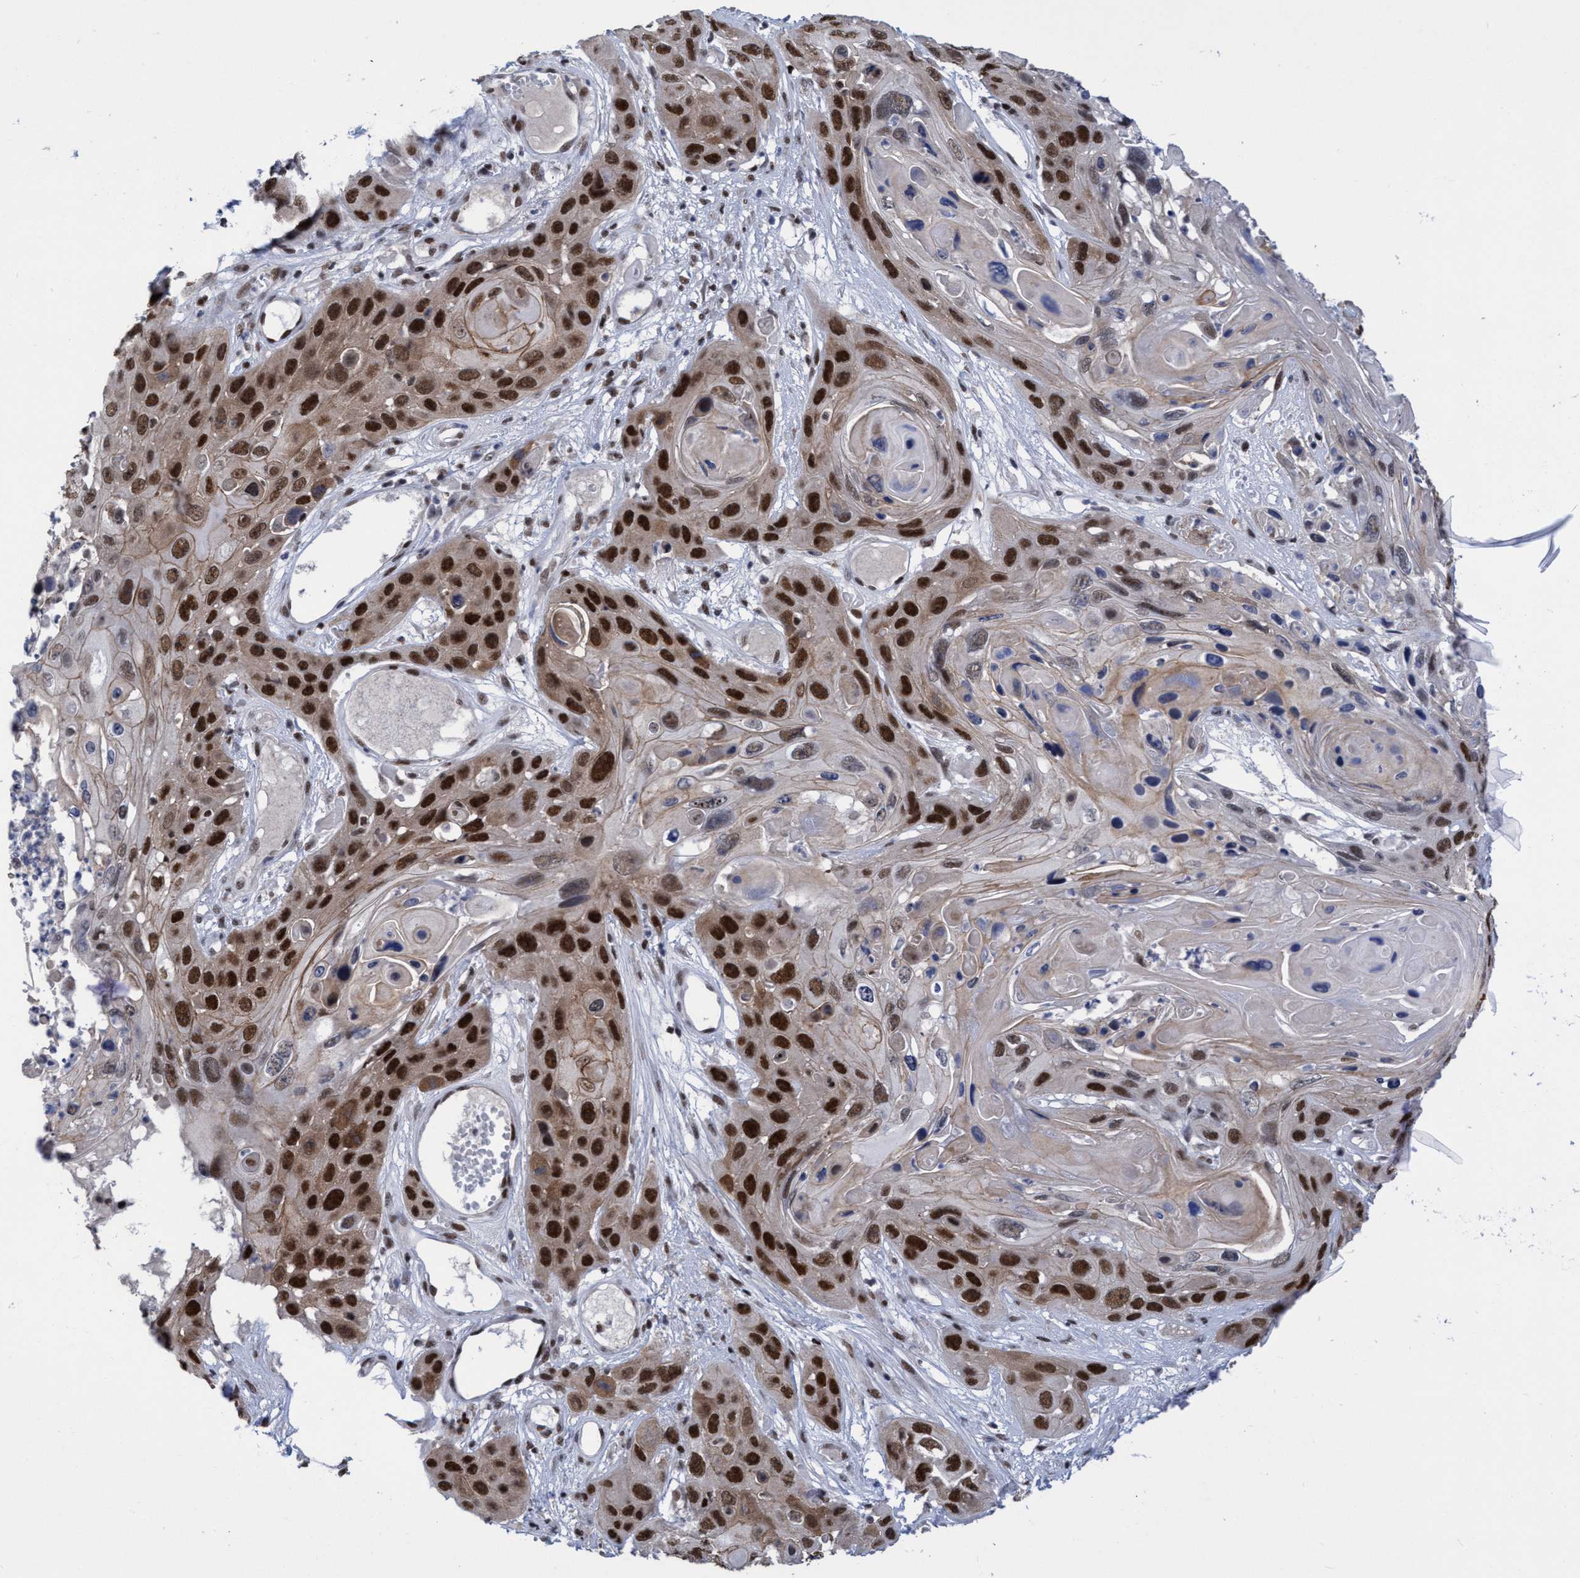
{"staining": {"intensity": "strong", "quantity": ">75%", "location": "nuclear"}, "tissue": "skin cancer", "cell_type": "Tumor cells", "image_type": "cancer", "snomed": [{"axis": "morphology", "description": "Squamous cell carcinoma, NOS"}, {"axis": "topography", "description": "Skin"}], "caption": "Protein analysis of skin squamous cell carcinoma tissue displays strong nuclear expression in approximately >75% of tumor cells.", "gene": "C9orf78", "patient": {"sex": "male", "age": 55}}